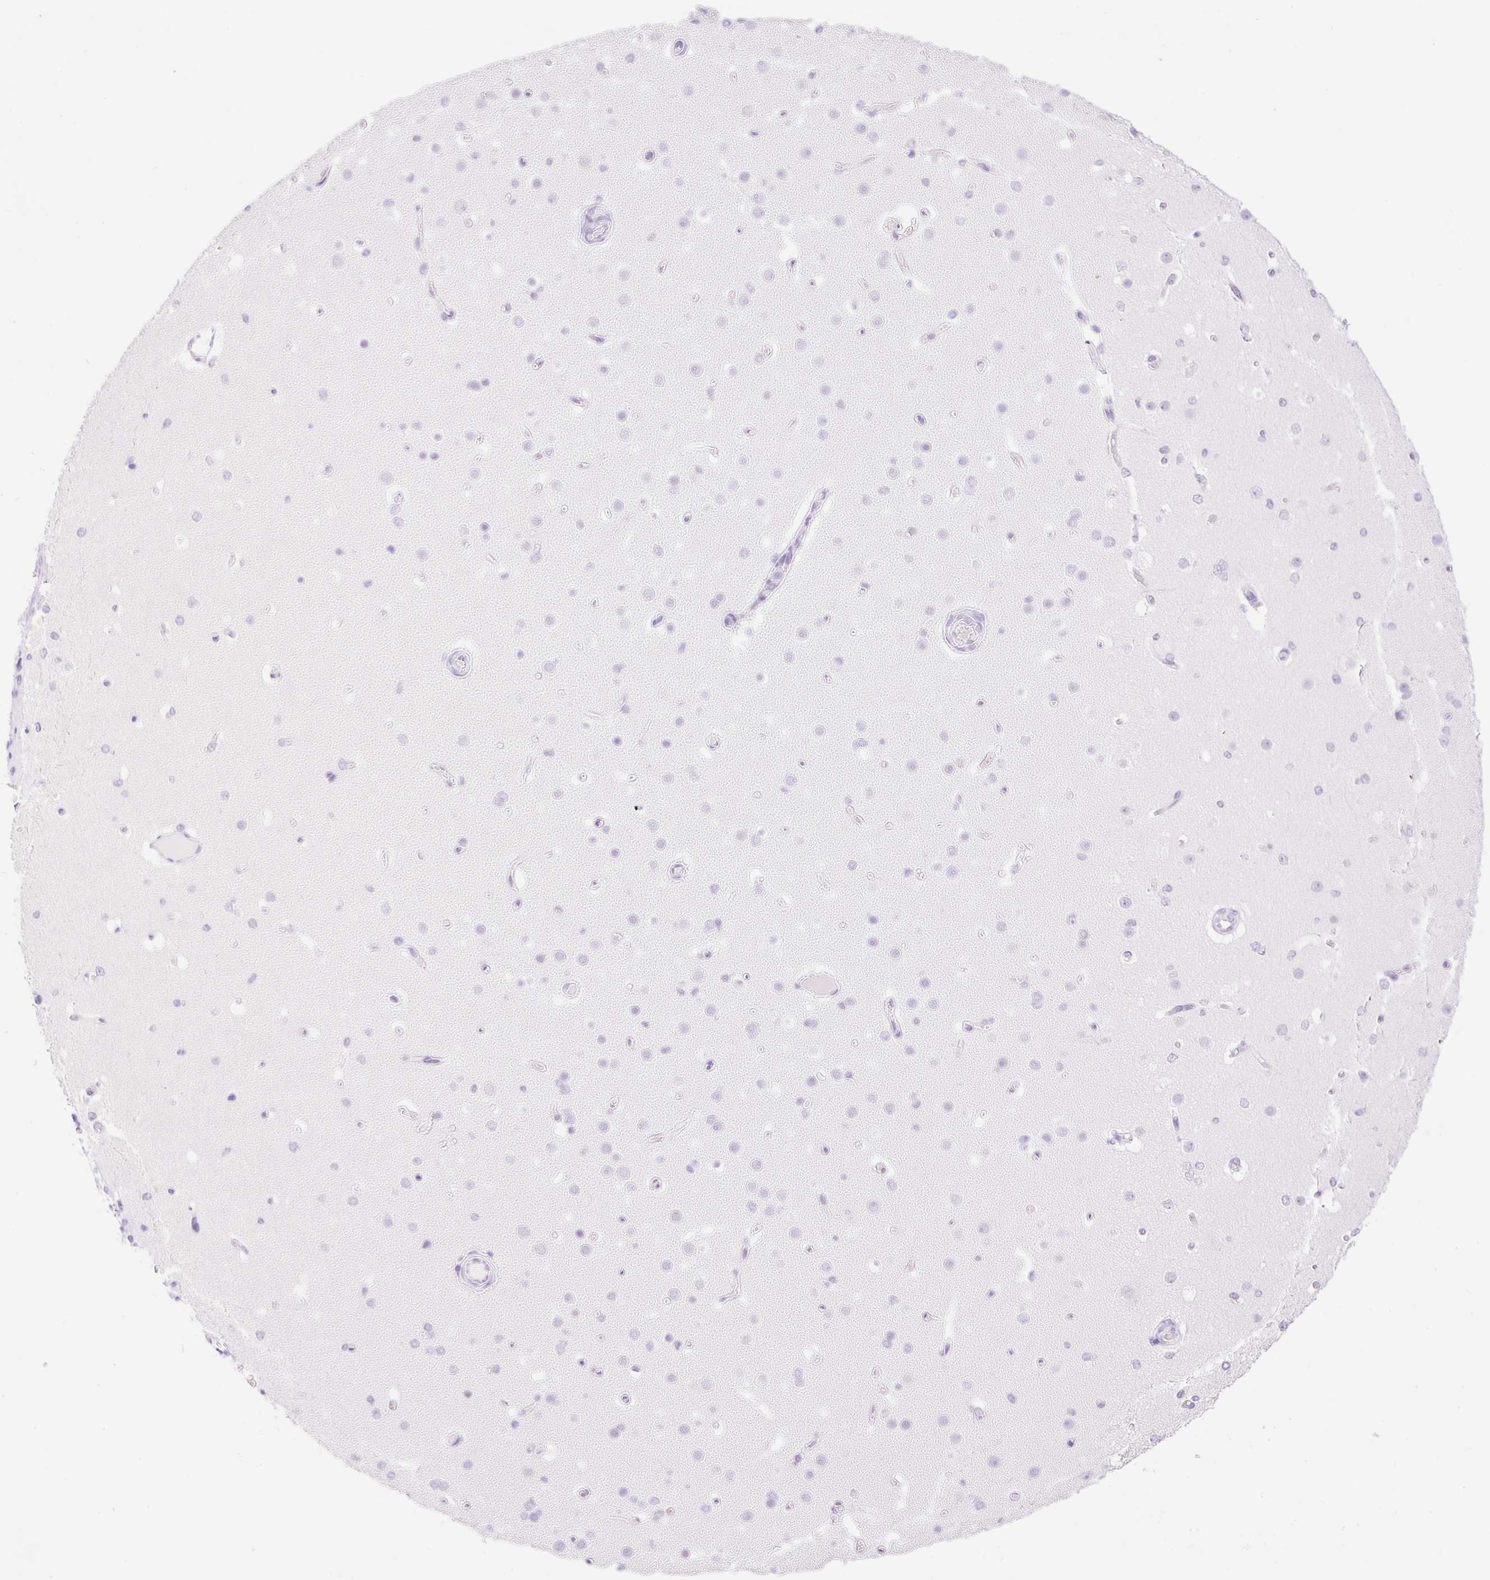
{"staining": {"intensity": "negative", "quantity": "none", "location": "none"}, "tissue": "cerebral cortex", "cell_type": "Endothelial cells", "image_type": "normal", "snomed": [{"axis": "morphology", "description": "Normal tissue, NOS"}, {"axis": "morphology", "description": "Inflammation, NOS"}, {"axis": "topography", "description": "Cerebral cortex"}], "caption": "This micrograph is of unremarkable cerebral cortex stained with immunohistochemistry to label a protein in brown with the nuclei are counter-stained blue. There is no staining in endothelial cells. Brightfield microscopy of immunohistochemistry (IHC) stained with DAB (brown) and hematoxylin (blue), captured at high magnification.", "gene": "SPRR4", "patient": {"sex": "male", "age": 6}}